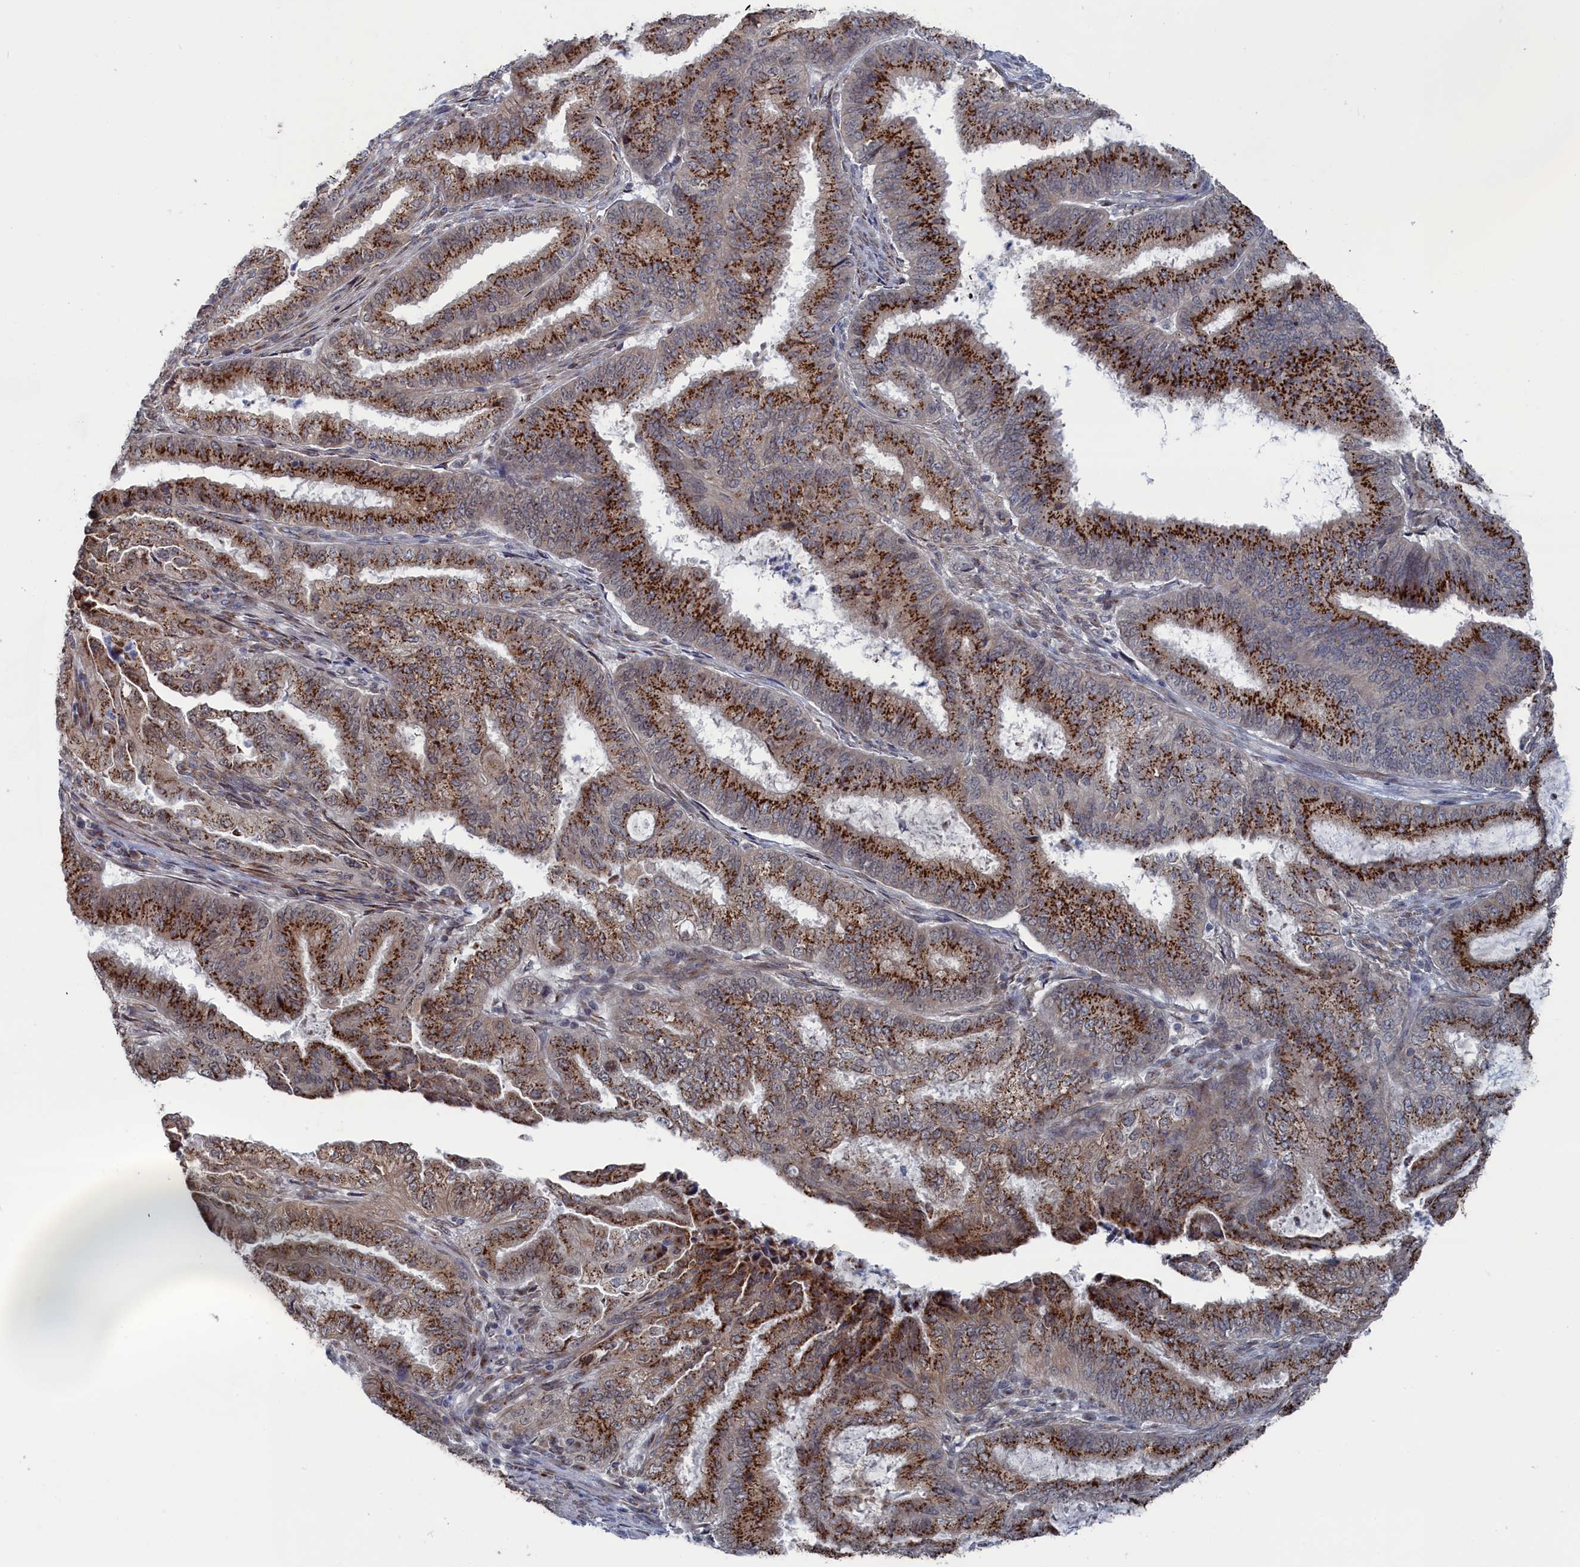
{"staining": {"intensity": "strong", "quantity": ">75%", "location": "cytoplasmic/membranous"}, "tissue": "endometrial cancer", "cell_type": "Tumor cells", "image_type": "cancer", "snomed": [{"axis": "morphology", "description": "Adenocarcinoma, NOS"}, {"axis": "topography", "description": "Endometrium"}], "caption": "This histopathology image shows immunohistochemistry (IHC) staining of human endometrial cancer (adenocarcinoma), with high strong cytoplasmic/membranous expression in about >75% of tumor cells.", "gene": "IRX1", "patient": {"sex": "female", "age": 51}}